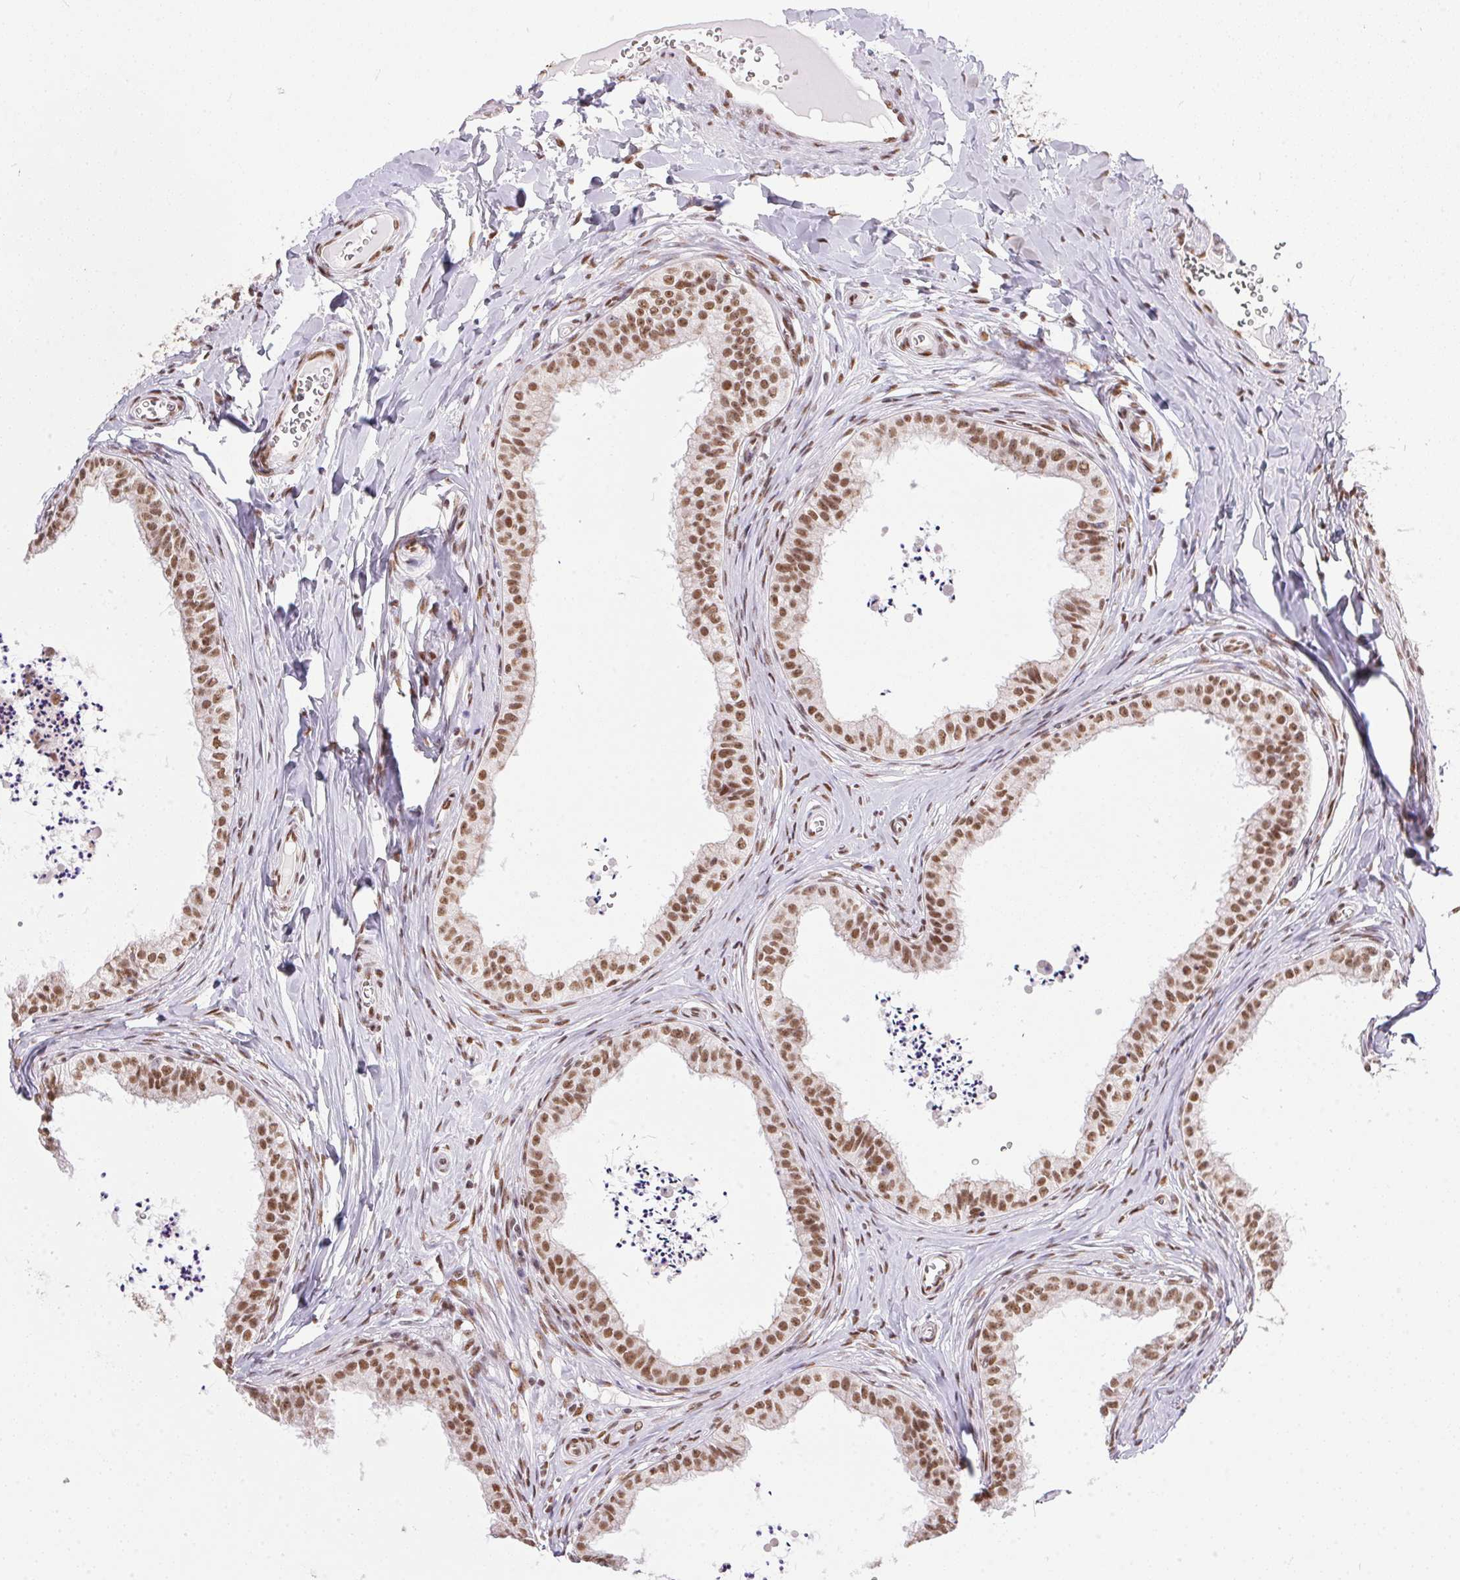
{"staining": {"intensity": "strong", "quantity": ">75%", "location": "nuclear"}, "tissue": "epididymis", "cell_type": "Glandular cells", "image_type": "normal", "snomed": [{"axis": "morphology", "description": "Normal tissue, NOS"}, {"axis": "topography", "description": "Epididymis"}], "caption": "This is a micrograph of immunohistochemistry staining of benign epididymis, which shows strong staining in the nuclear of glandular cells.", "gene": "NFE2L1", "patient": {"sex": "male", "age": 24}}